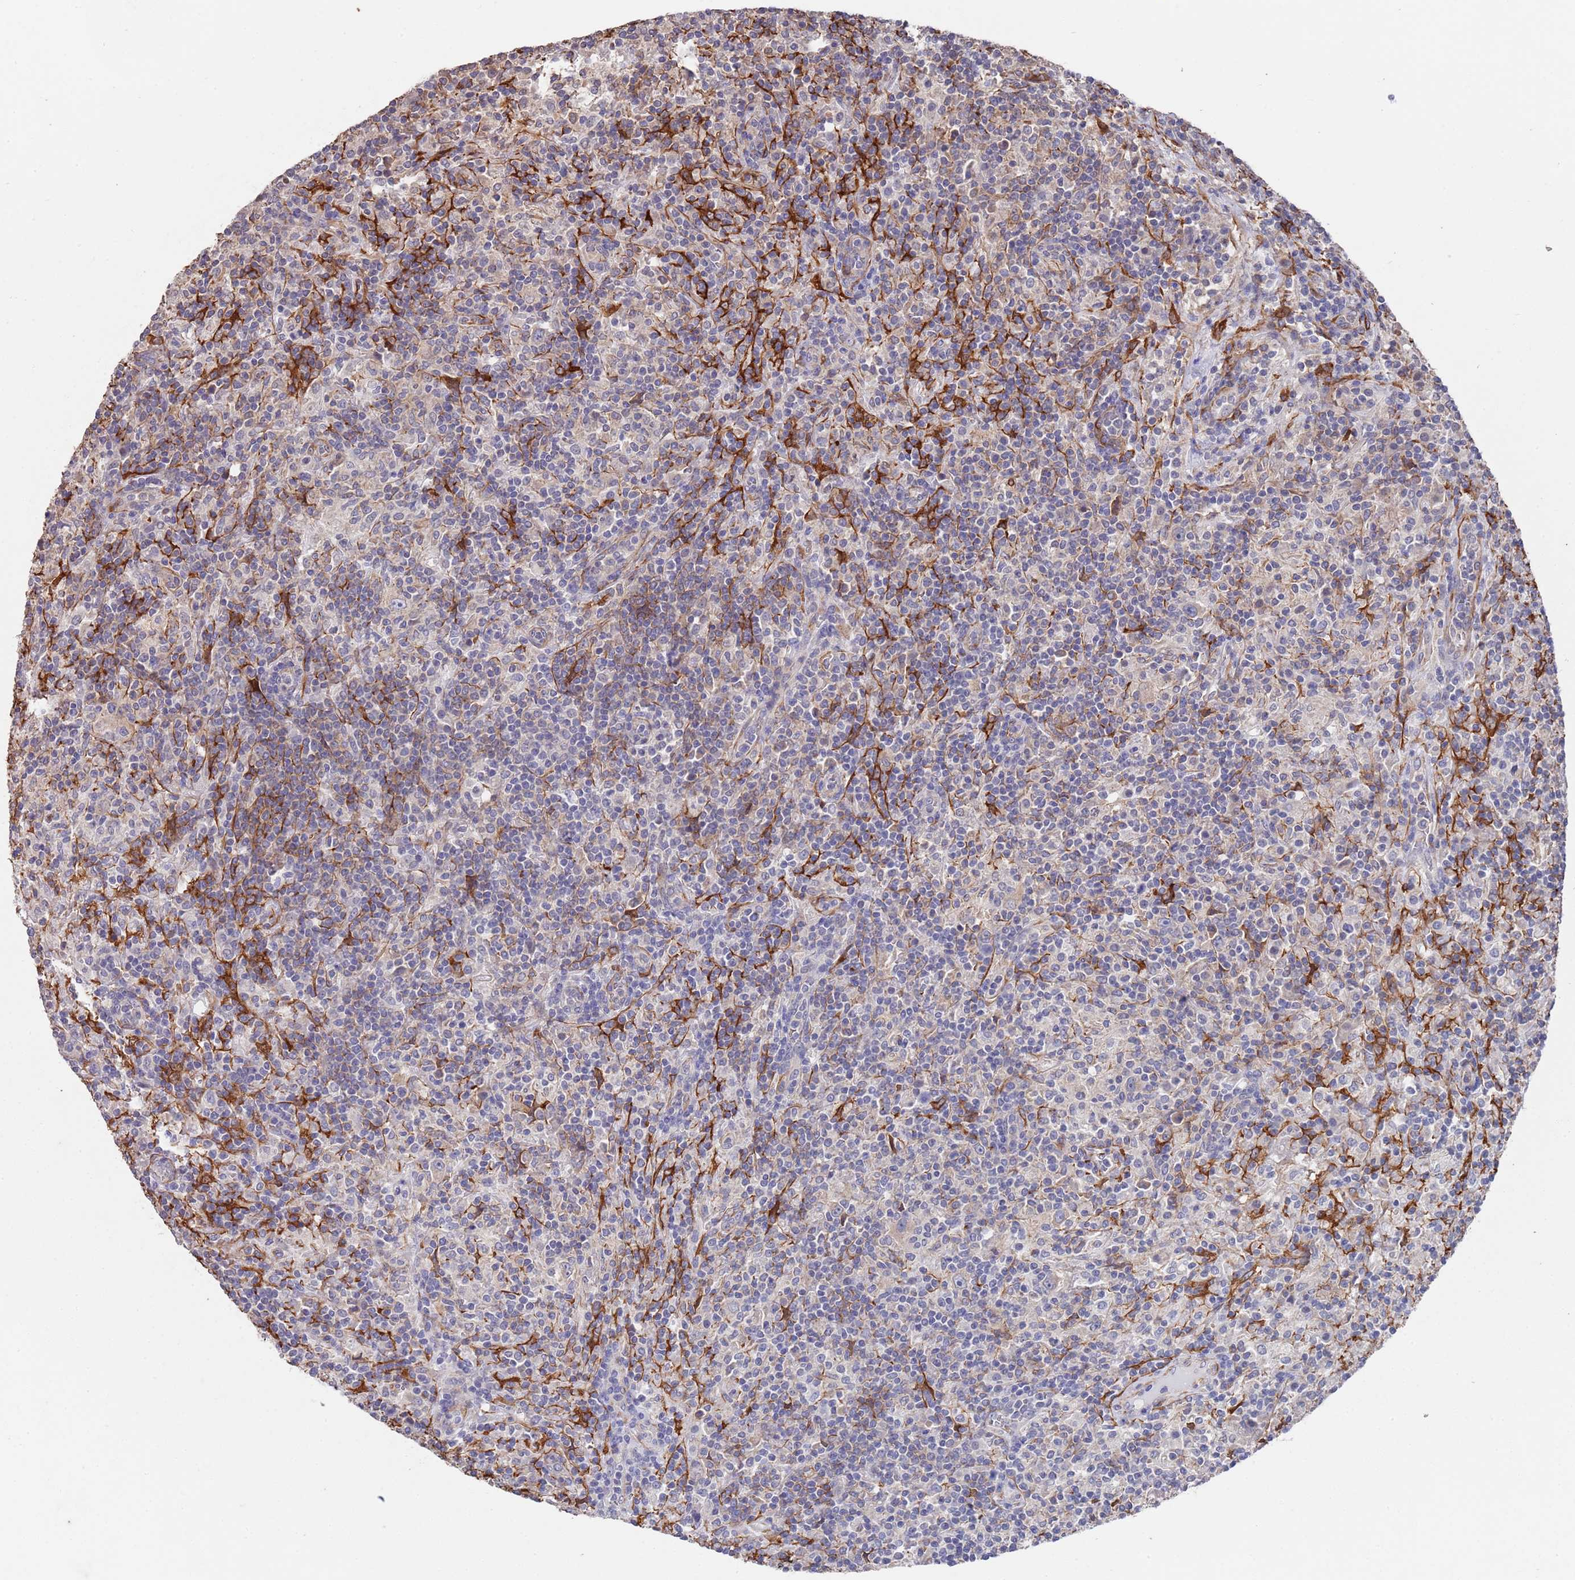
{"staining": {"intensity": "negative", "quantity": "none", "location": "none"}, "tissue": "lymphoma", "cell_type": "Tumor cells", "image_type": "cancer", "snomed": [{"axis": "morphology", "description": "Hodgkin's disease, NOS"}, {"axis": "topography", "description": "Lymph node"}], "caption": "This is a histopathology image of immunohistochemistry staining of lymphoma, which shows no expression in tumor cells. (DAB (3,3'-diaminobenzidine) immunohistochemistry (IHC) with hematoxylin counter stain).", "gene": "ANK2", "patient": {"sex": "male", "age": 70}}